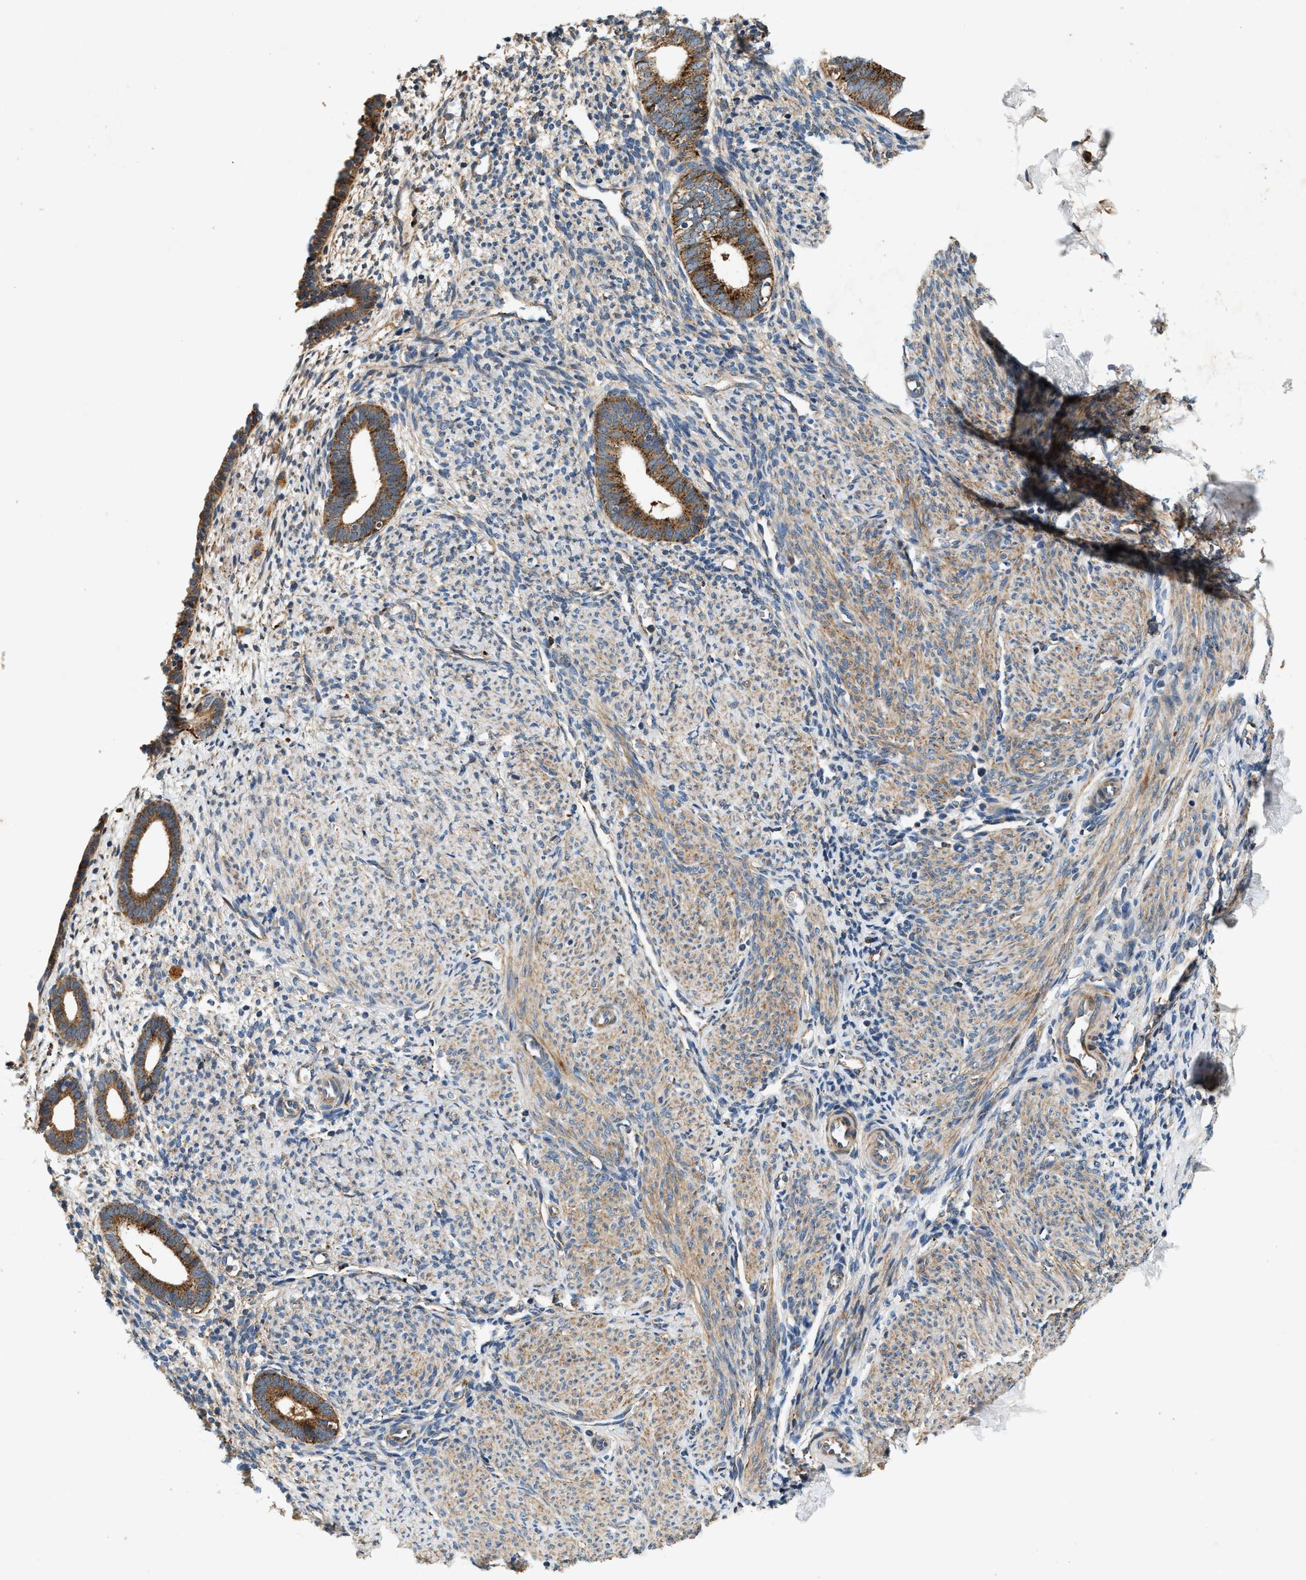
{"staining": {"intensity": "moderate", "quantity": ">75%", "location": "cytoplasmic/membranous"}, "tissue": "endometrium", "cell_type": "Cells in endometrial stroma", "image_type": "normal", "snomed": [{"axis": "morphology", "description": "Normal tissue, NOS"}, {"axis": "morphology", "description": "Adenocarcinoma, NOS"}, {"axis": "topography", "description": "Endometrium"}], "caption": "Brown immunohistochemical staining in unremarkable endometrium displays moderate cytoplasmic/membranous staining in approximately >75% of cells in endometrial stroma.", "gene": "DUSP10", "patient": {"sex": "female", "age": 57}}